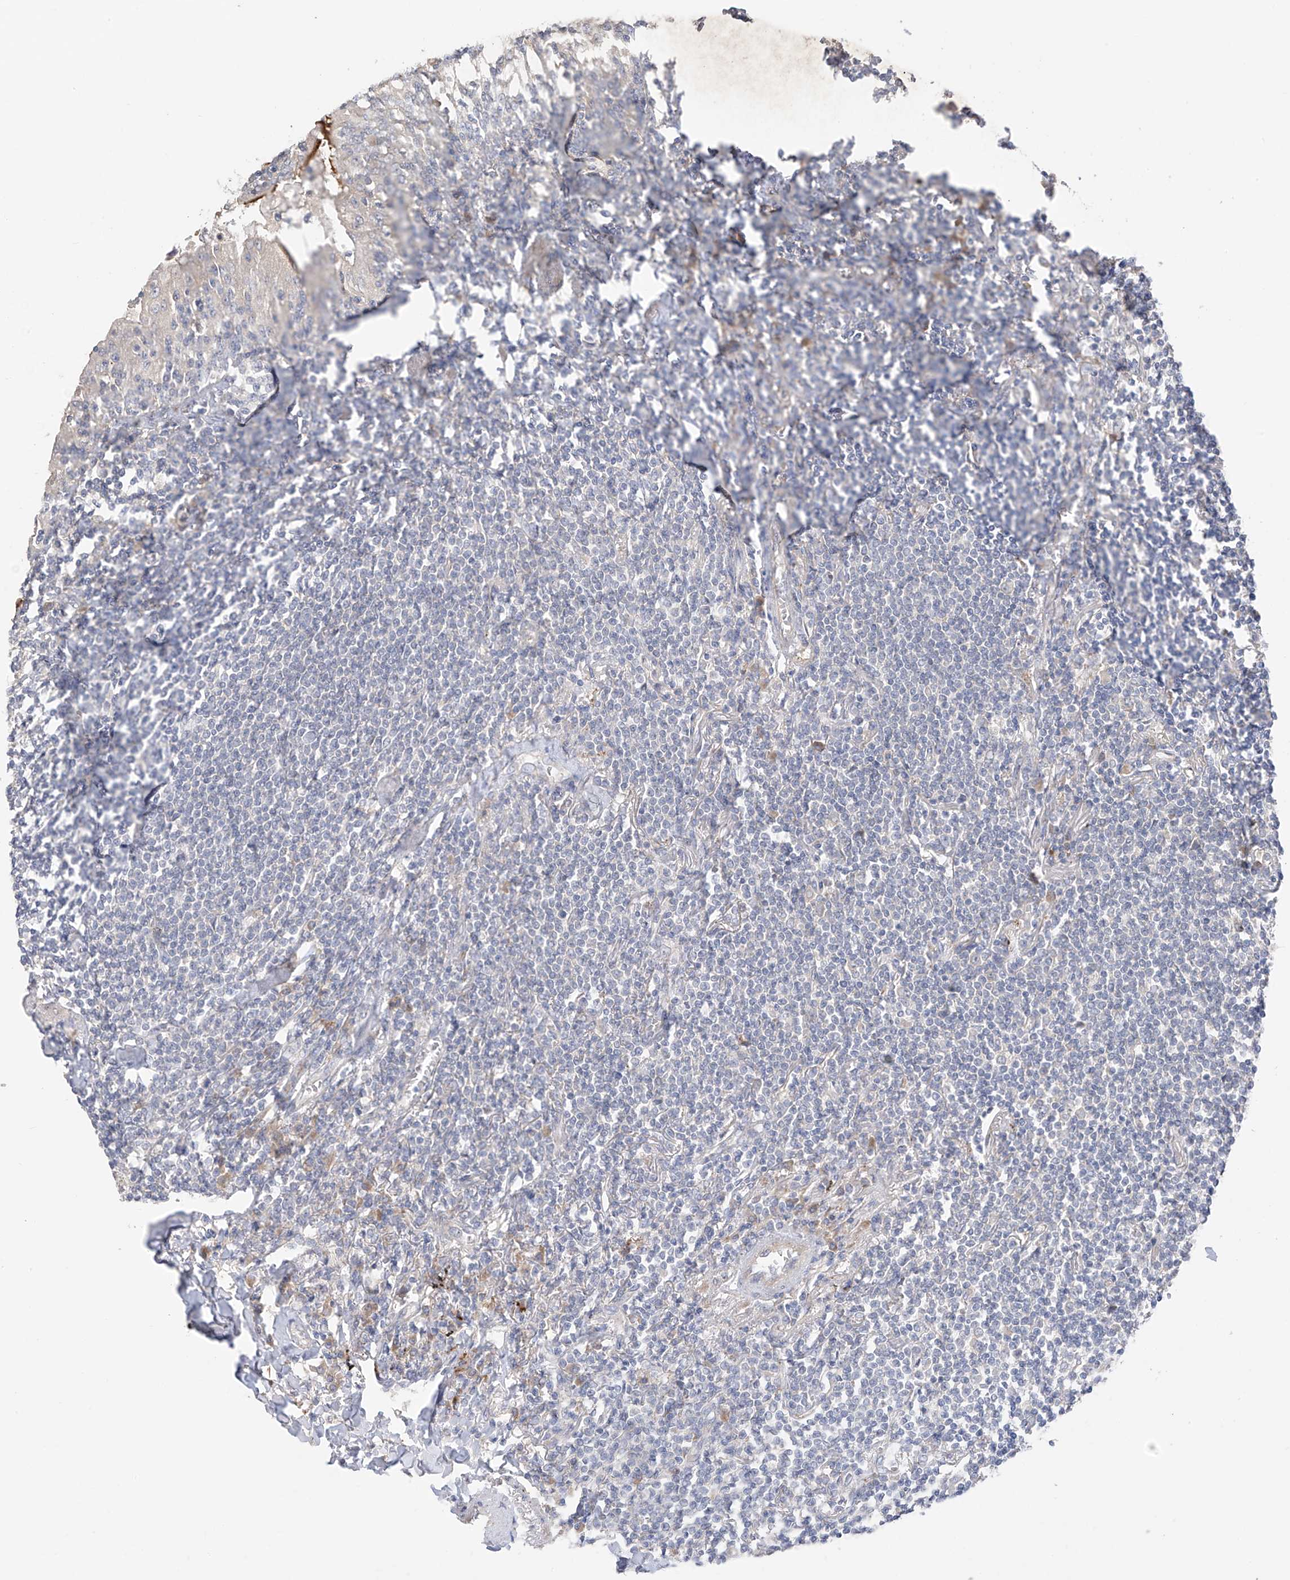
{"staining": {"intensity": "negative", "quantity": "none", "location": "none"}, "tissue": "lymphoma", "cell_type": "Tumor cells", "image_type": "cancer", "snomed": [{"axis": "morphology", "description": "Malignant lymphoma, non-Hodgkin's type, Low grade"}, {"axis": "topography", "description": "Lung"}], "caption": "Tumor cells show no significant staining in malignant lymphoma, non-Hodgkin's type (low-grade).", "gene": "NALCN", "patient": {"sex": "female", "age": 71}}